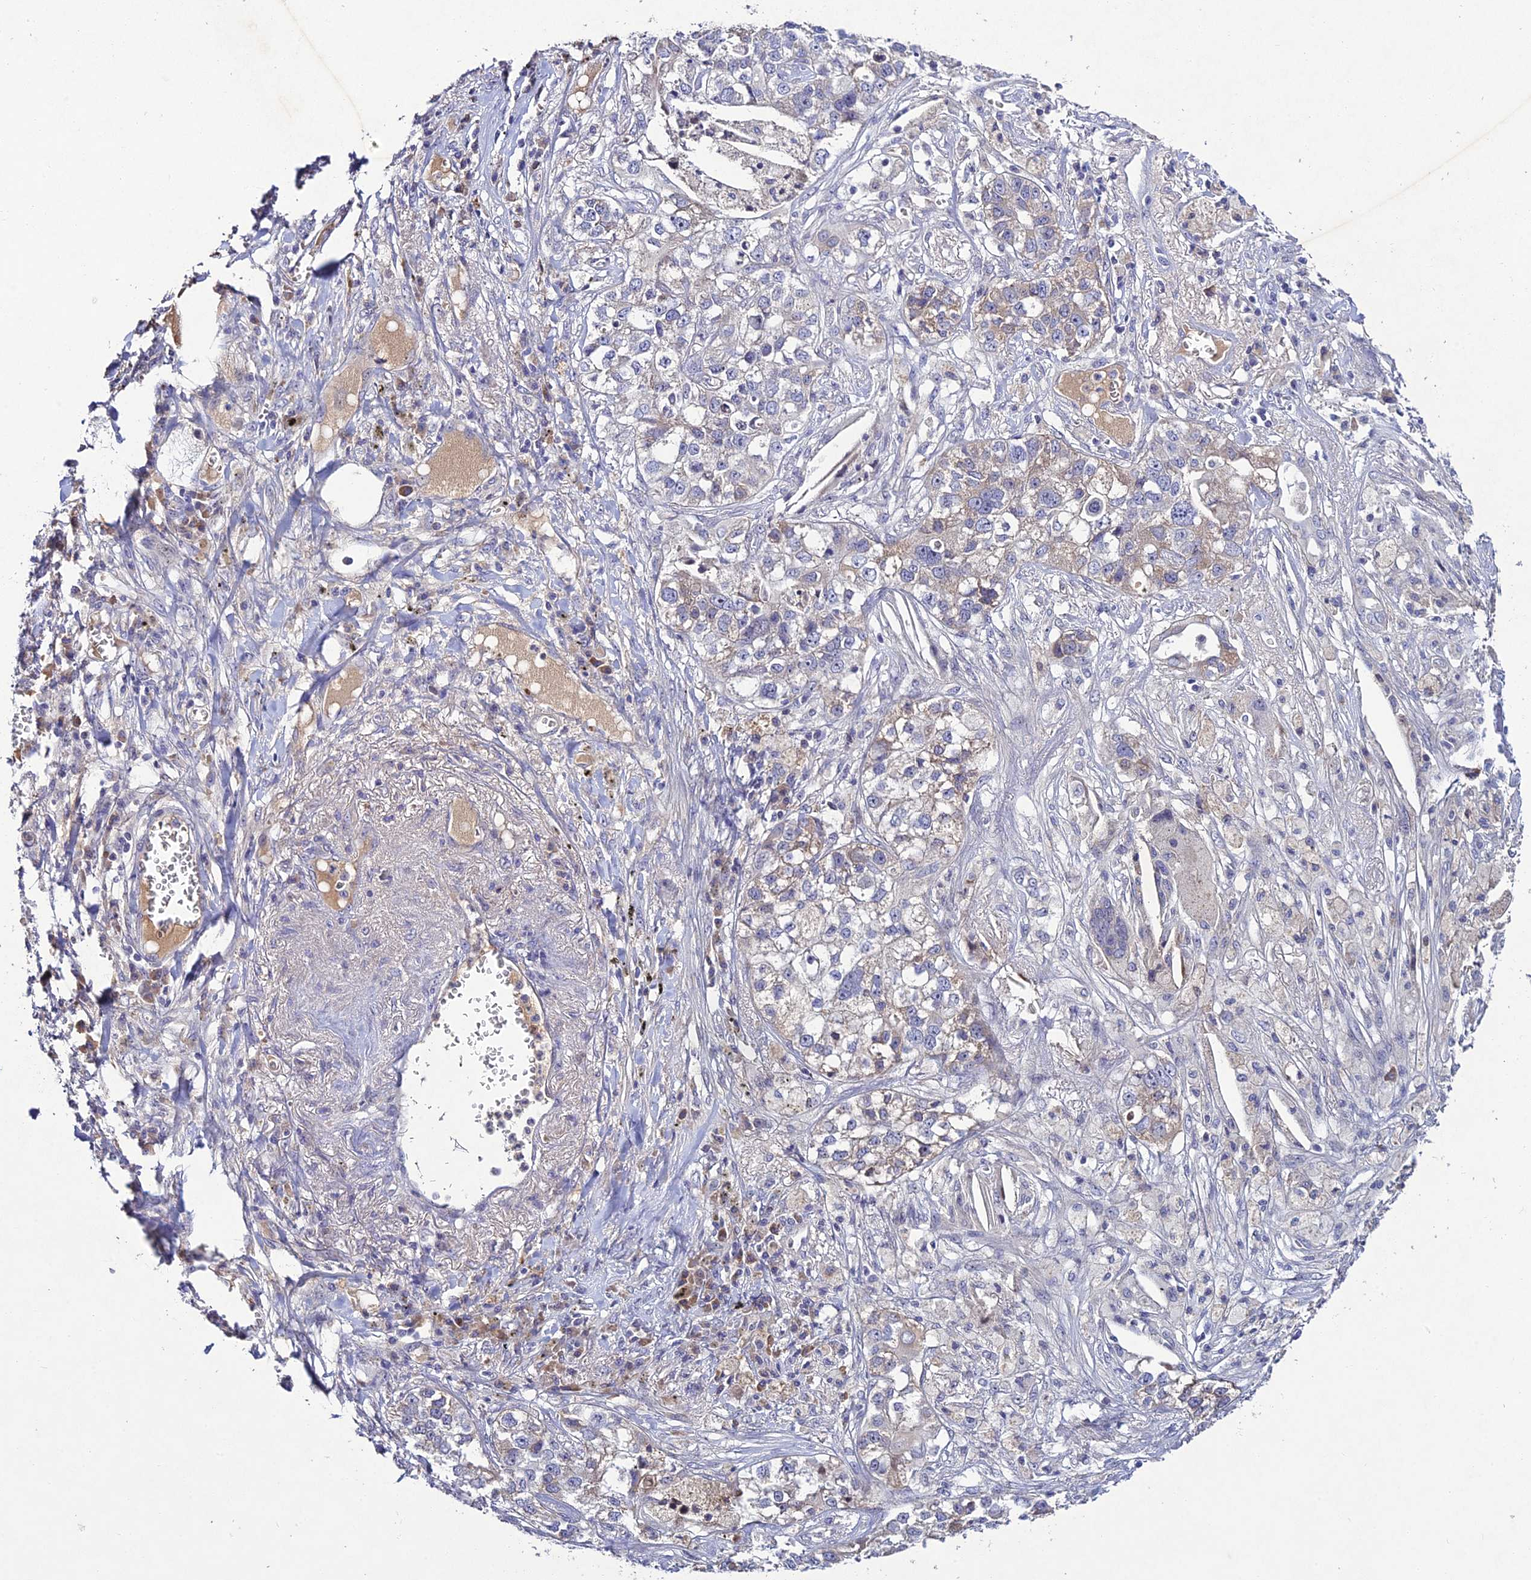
{"staining": {"intensity": "negative", "quantity": "none", "location": "none"}, "tissue": "lung cancer", "cell_type": "Tumor cells", "image_type": "cancer", "snomed": [{"axis": "morphology", "description": "Adenocarcinoma, NOS"}, {"axis": "topography", "description": "Lung"}], "caption": "A micrograph of adenocarcinoma (lung) stained for a protein reveals no brown staining in tumor cells.", "gene": "CHST5", "patient": {"sex": "male", "age": 49}}